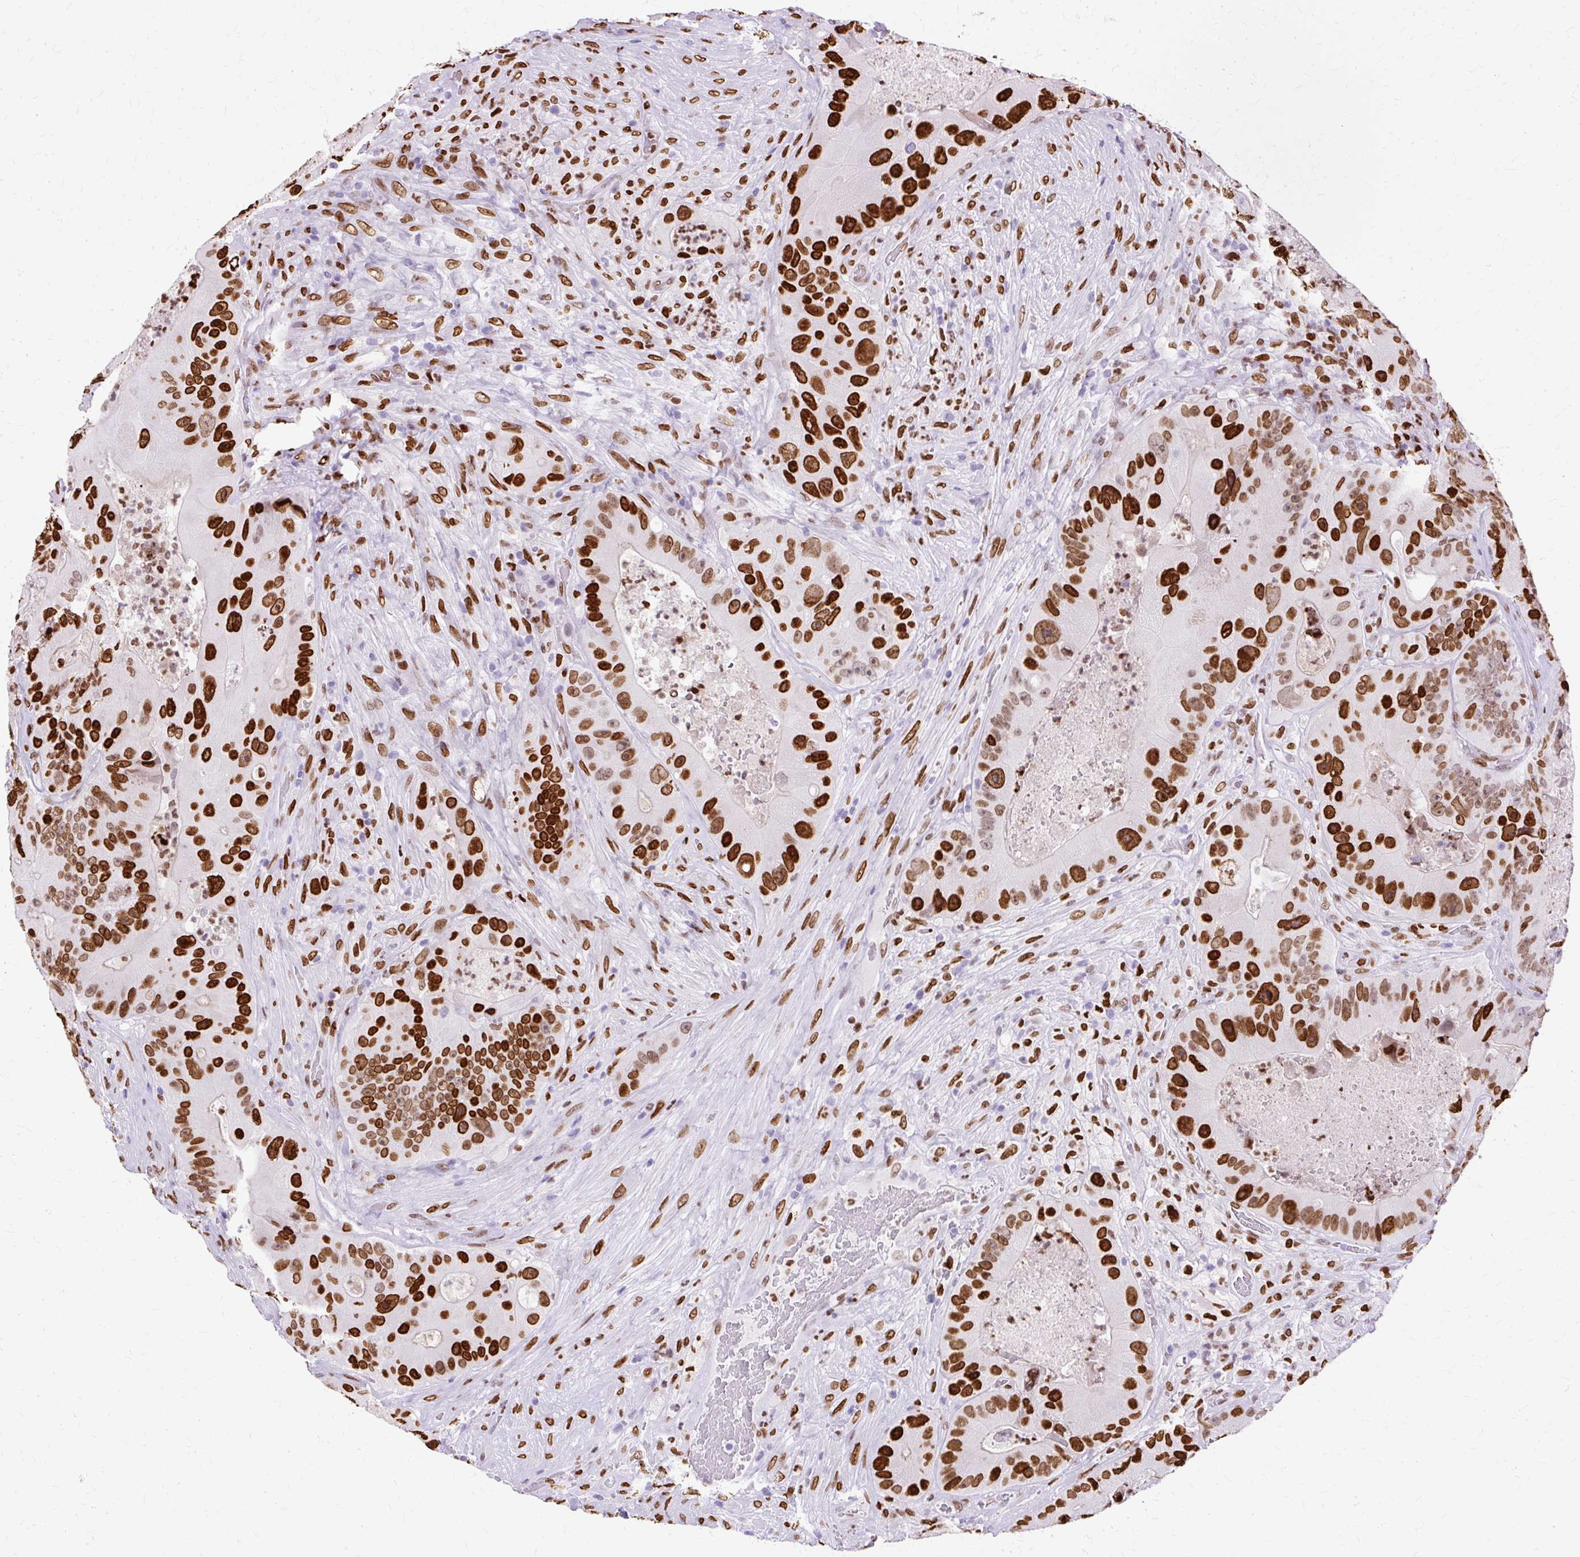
{"staining": {"intensity": "strong", "quantity": ">75%", "location": "nuclear"}, "tissue": "colorectal cancer", "cell_type": "Tumor cells", "image_type": "cancer", "snomed": [{"axis": "morphology", "description": "Adenocarcinoma, NOS"}, {"axis": "topography", "description": "Colon"}], "caption": "Protein staining shows strong nuclear positivity in approximately >75% of tumor cells in colorectal cancer (adenocarcinoma).", "gene": "TMEM184C", "patient": {"sex": "female", "age": 86}}